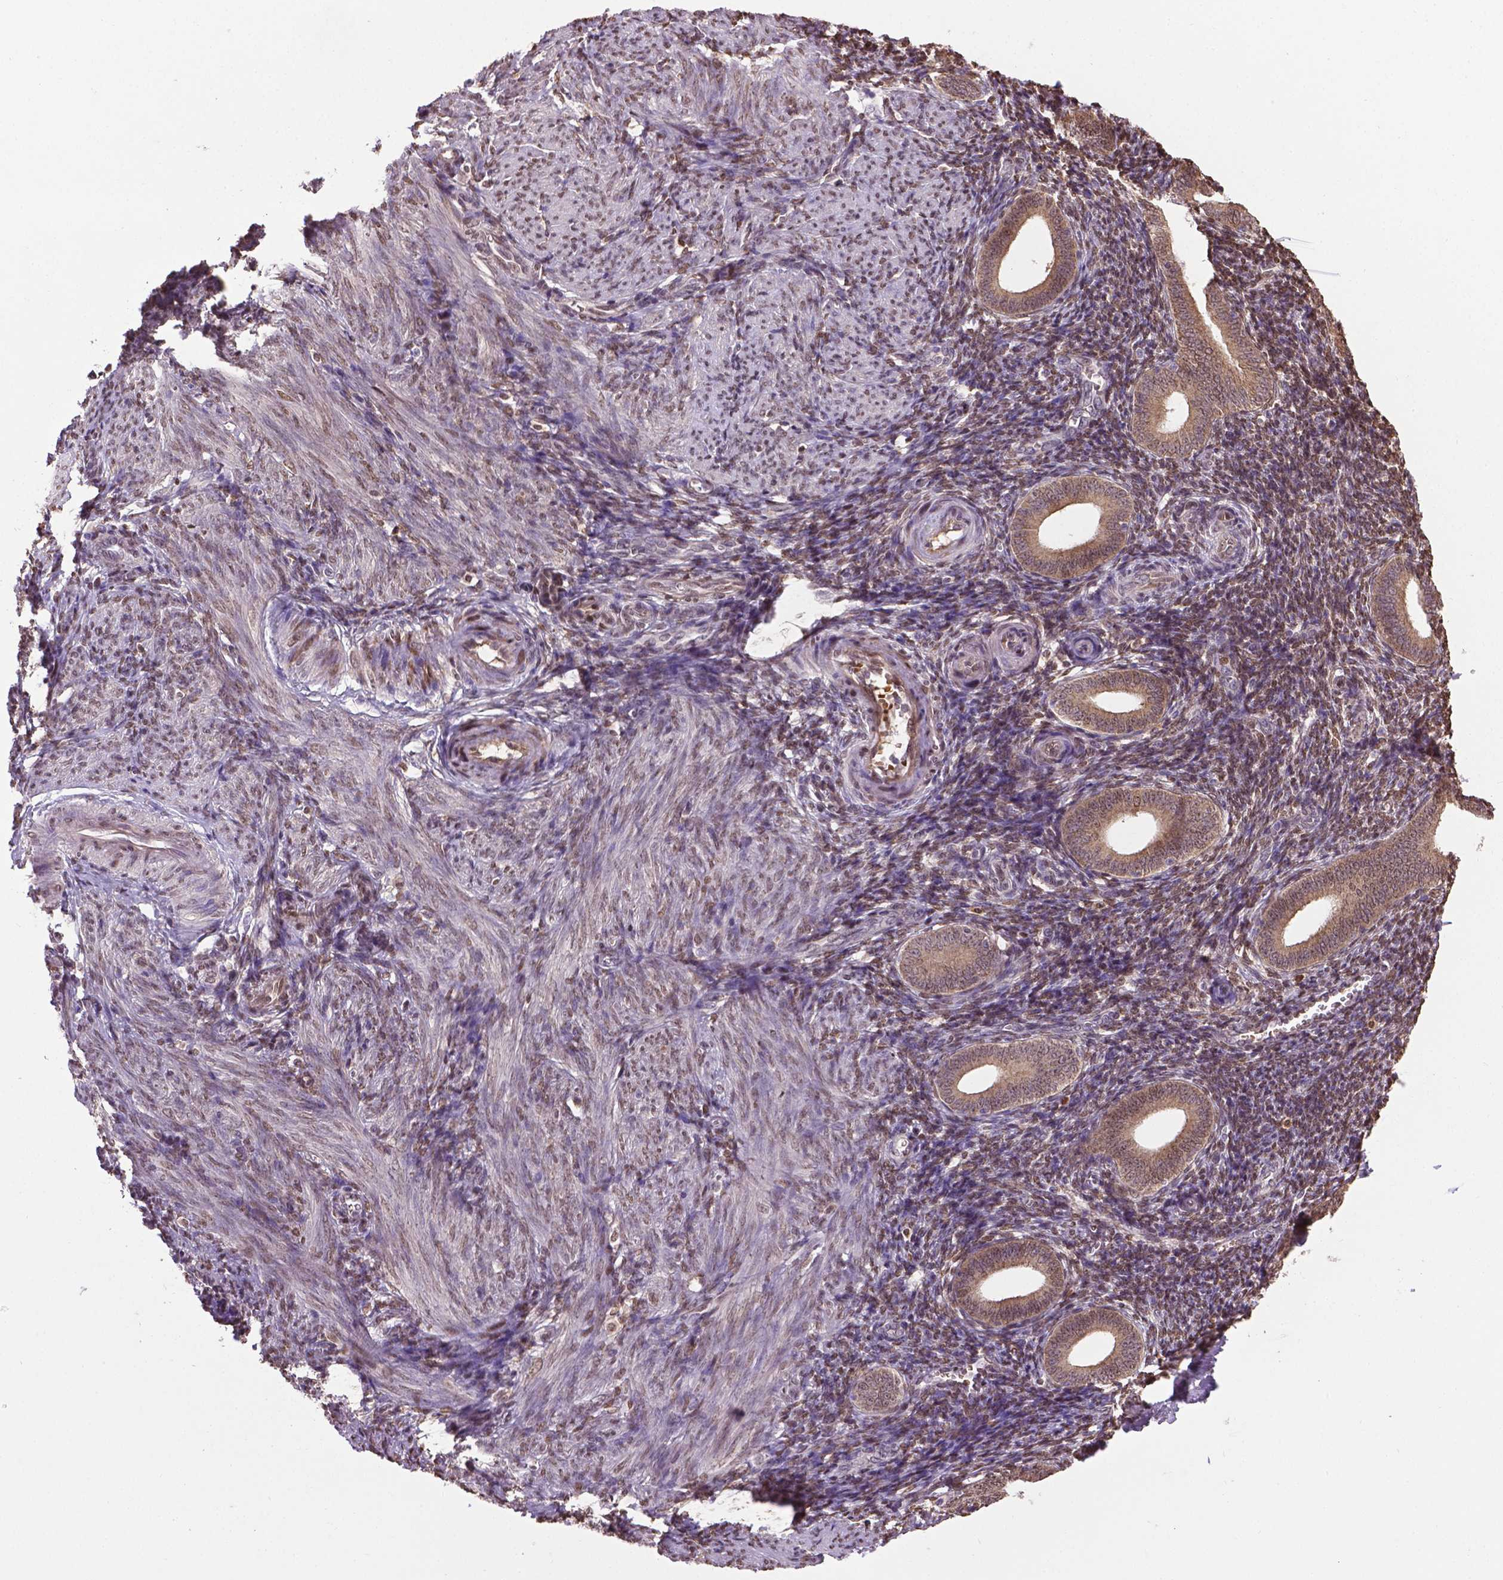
{"staining": {"intensity": "weak", "quantity": ">75%", "location": "nuclear"}, "tissue": "endometrium", "cell_type": "Cells in endometrial stroma", "image_type": "normal", "snomed": [{"axis": "morphology", "description": "Normal tissue, NOS"}, {"axis": "topography", "description": "Endometrium"}], "caption": "A high-resolution image shows immunohistochemistry (IHC) staining of benign endometrium, which shows weak nuclear expression in approximately >75% of cells in endometrial stroma.", "gene": "ENSG00000289700", "patient": {"sex": "female", "age": 25}}